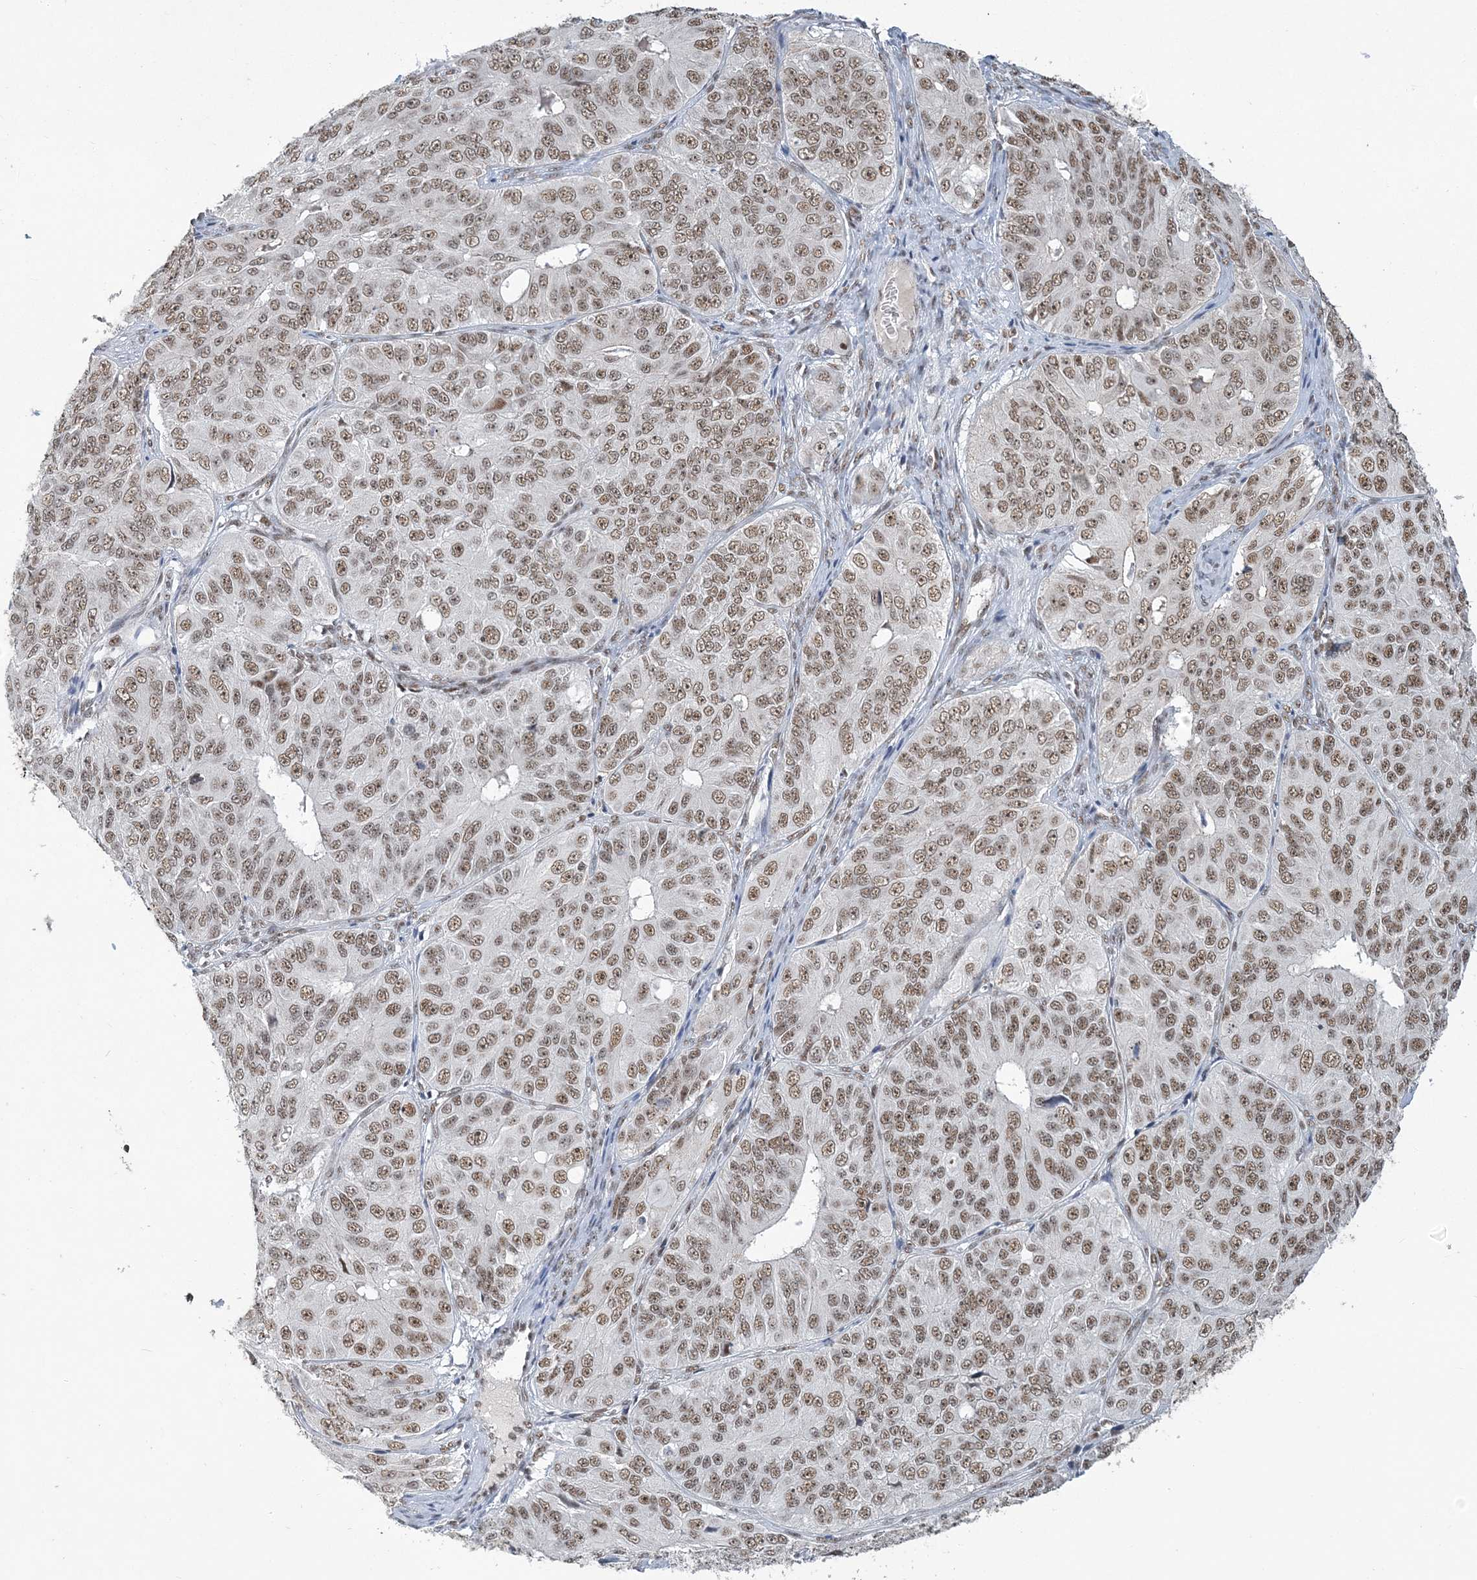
{"staining": {"intensity": "moderate", "quantity": ">75%", "location": "nuclear"}, "tissue": "ovarian cancer", "cell_type": "Tumor cells", "image_type": "cancer", "snomed": [{"axis": "morphology", "description": "Carcinoma, endometroid"}, {"axis": "topography", "description": "Ovary"}], "caption": "Human ovarian cancer (endometroid carcinoma) stained with a protein marker exhibits moderate staining in tumor cells.", "gene": "PLRG1", "patient": {"sex": "female", "age": 51}}